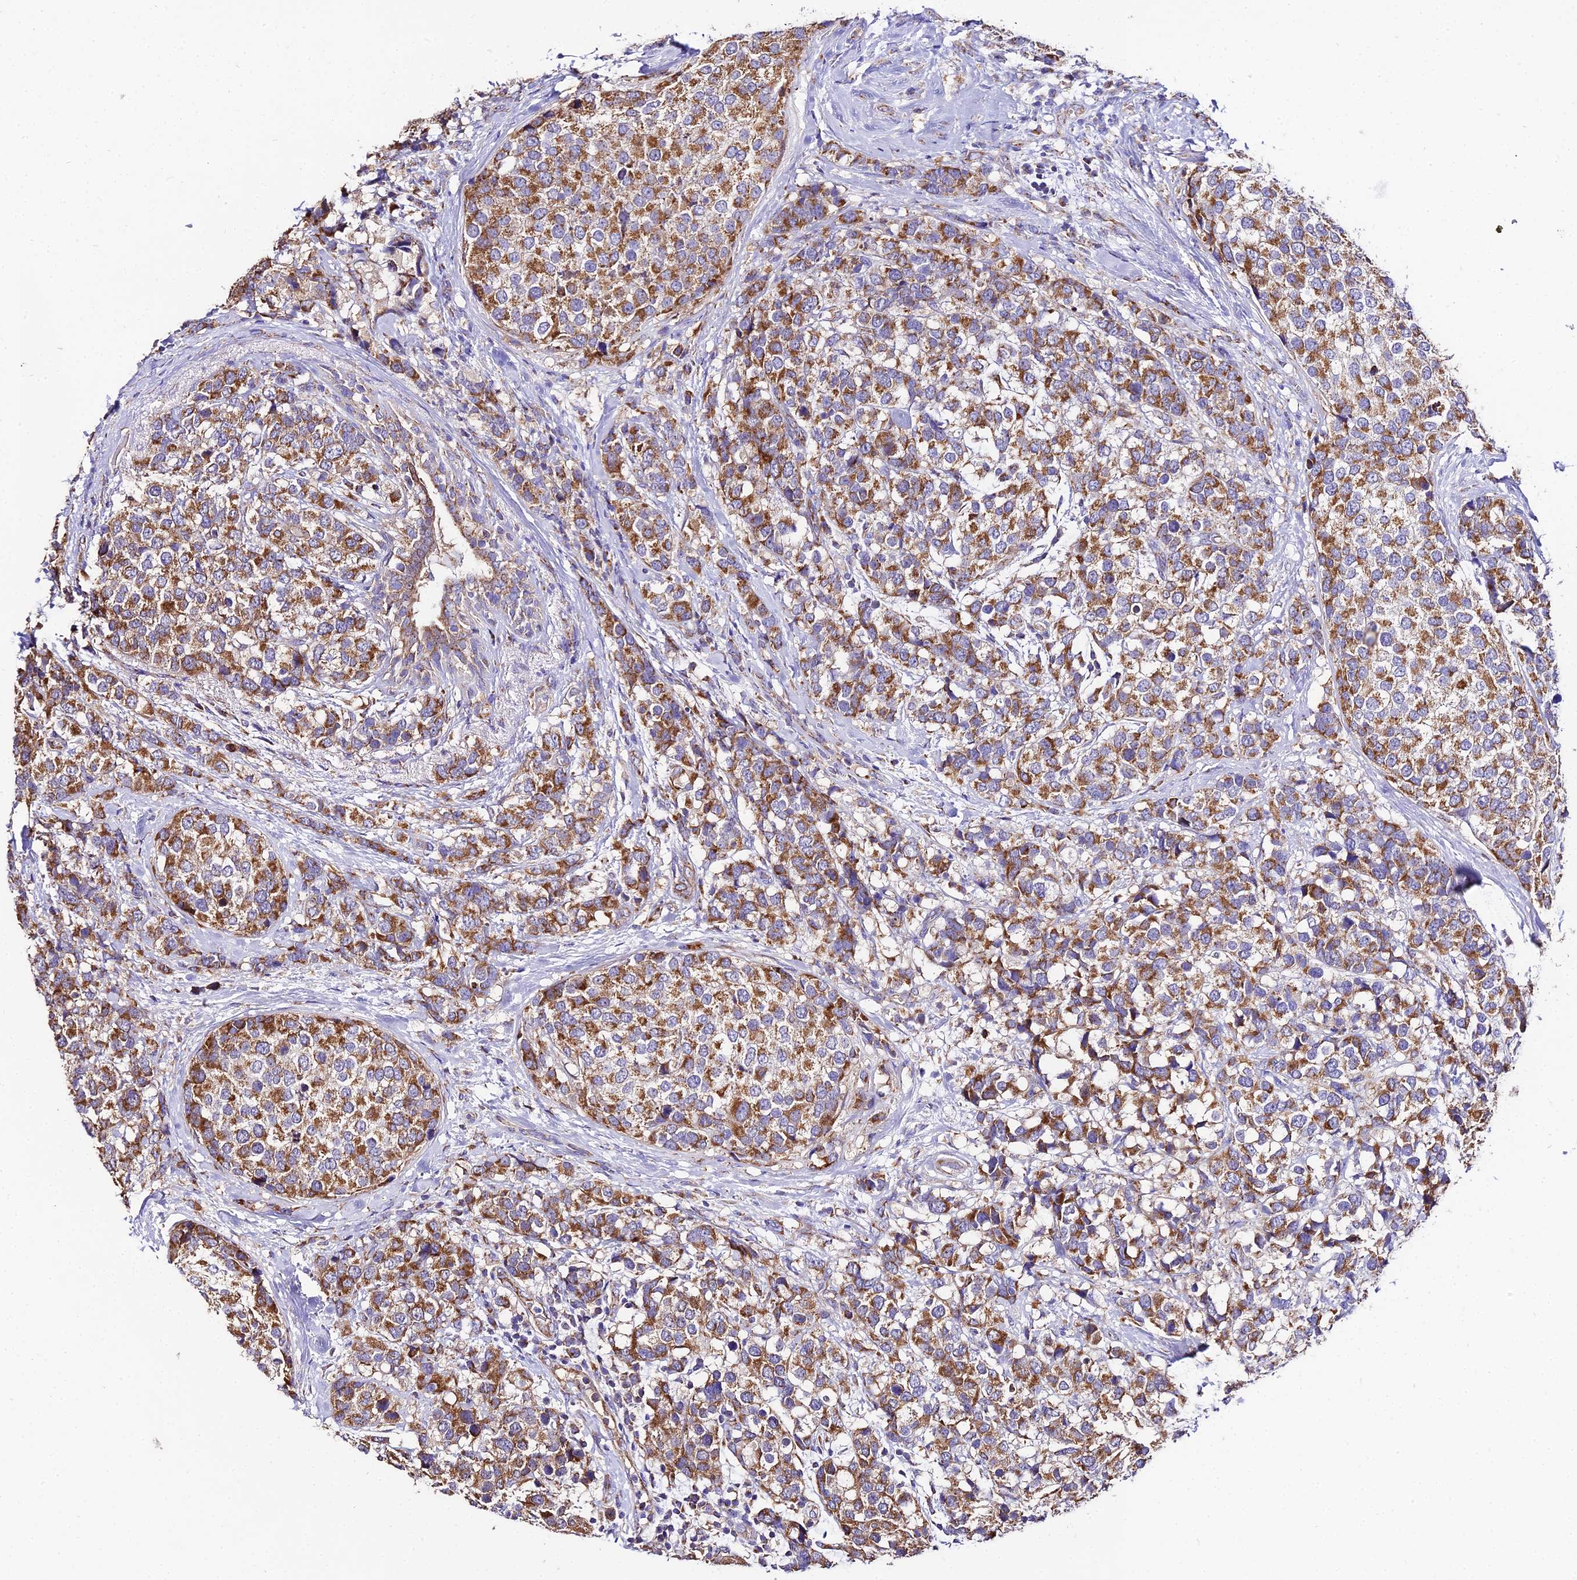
{"staining": {"intensity": "moderate", "quantity": ">75%", "location": "cytoplasmic/membranous"}, "tissue": "breast cancer", "cell_type": "Tumor cells", "image_type": "cancer", "snomed": [{"axis": "morphology", "description": "Lobular carcinoma"}, {"axis": "topography", "description": "Breast"}], "caption": "Protein analysis of breast cancer tissue exhibits moderate cytoplasmic/membranous positivity in approximately >75% of tumor cells. Using DAB (3,3'-diaminobenzidine) (brown) and hematoxylin (blue) stains, captured at high magnification using brightfield microscopy.", "gene": "OCIAD1", "patient": {"sex": "female", "age": 59}}